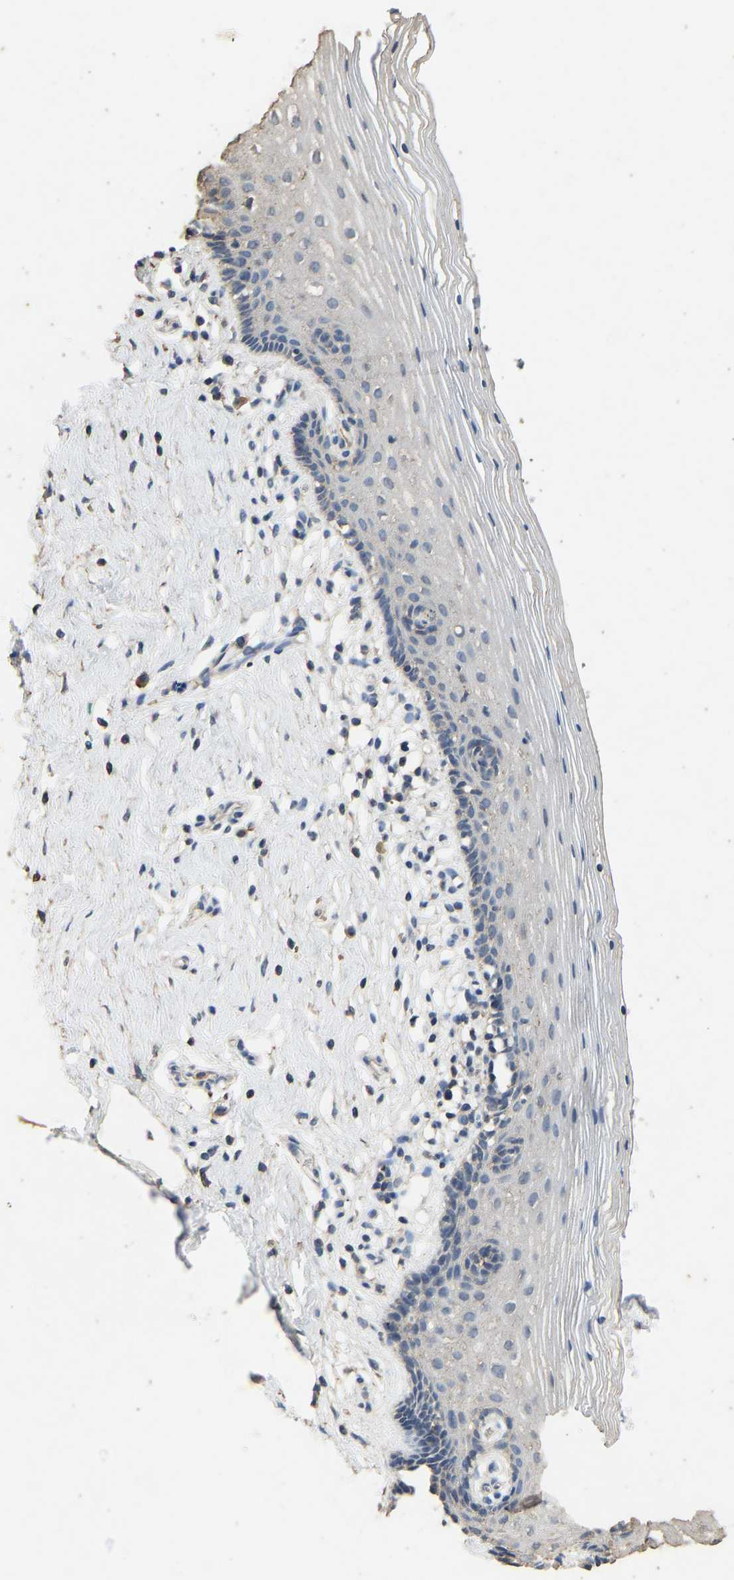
{"staining": {"intensity": "negative", "quantity": "none", "location": "none"}, "tissue": "vagina", "cell_type": "Squamous epithelial cells", "image_type": "normal", "snomed": [{"axis": "morphology", "description": "Normal tissue, NOS"}, {"axis": "topography", "description": "Vagina"}], "caption": "The histopathology image shows no significant positivity in squamous epithelial cells of vagina.", "gene": "CIDEC", "patient": {"sex": "female", "age": 32}}